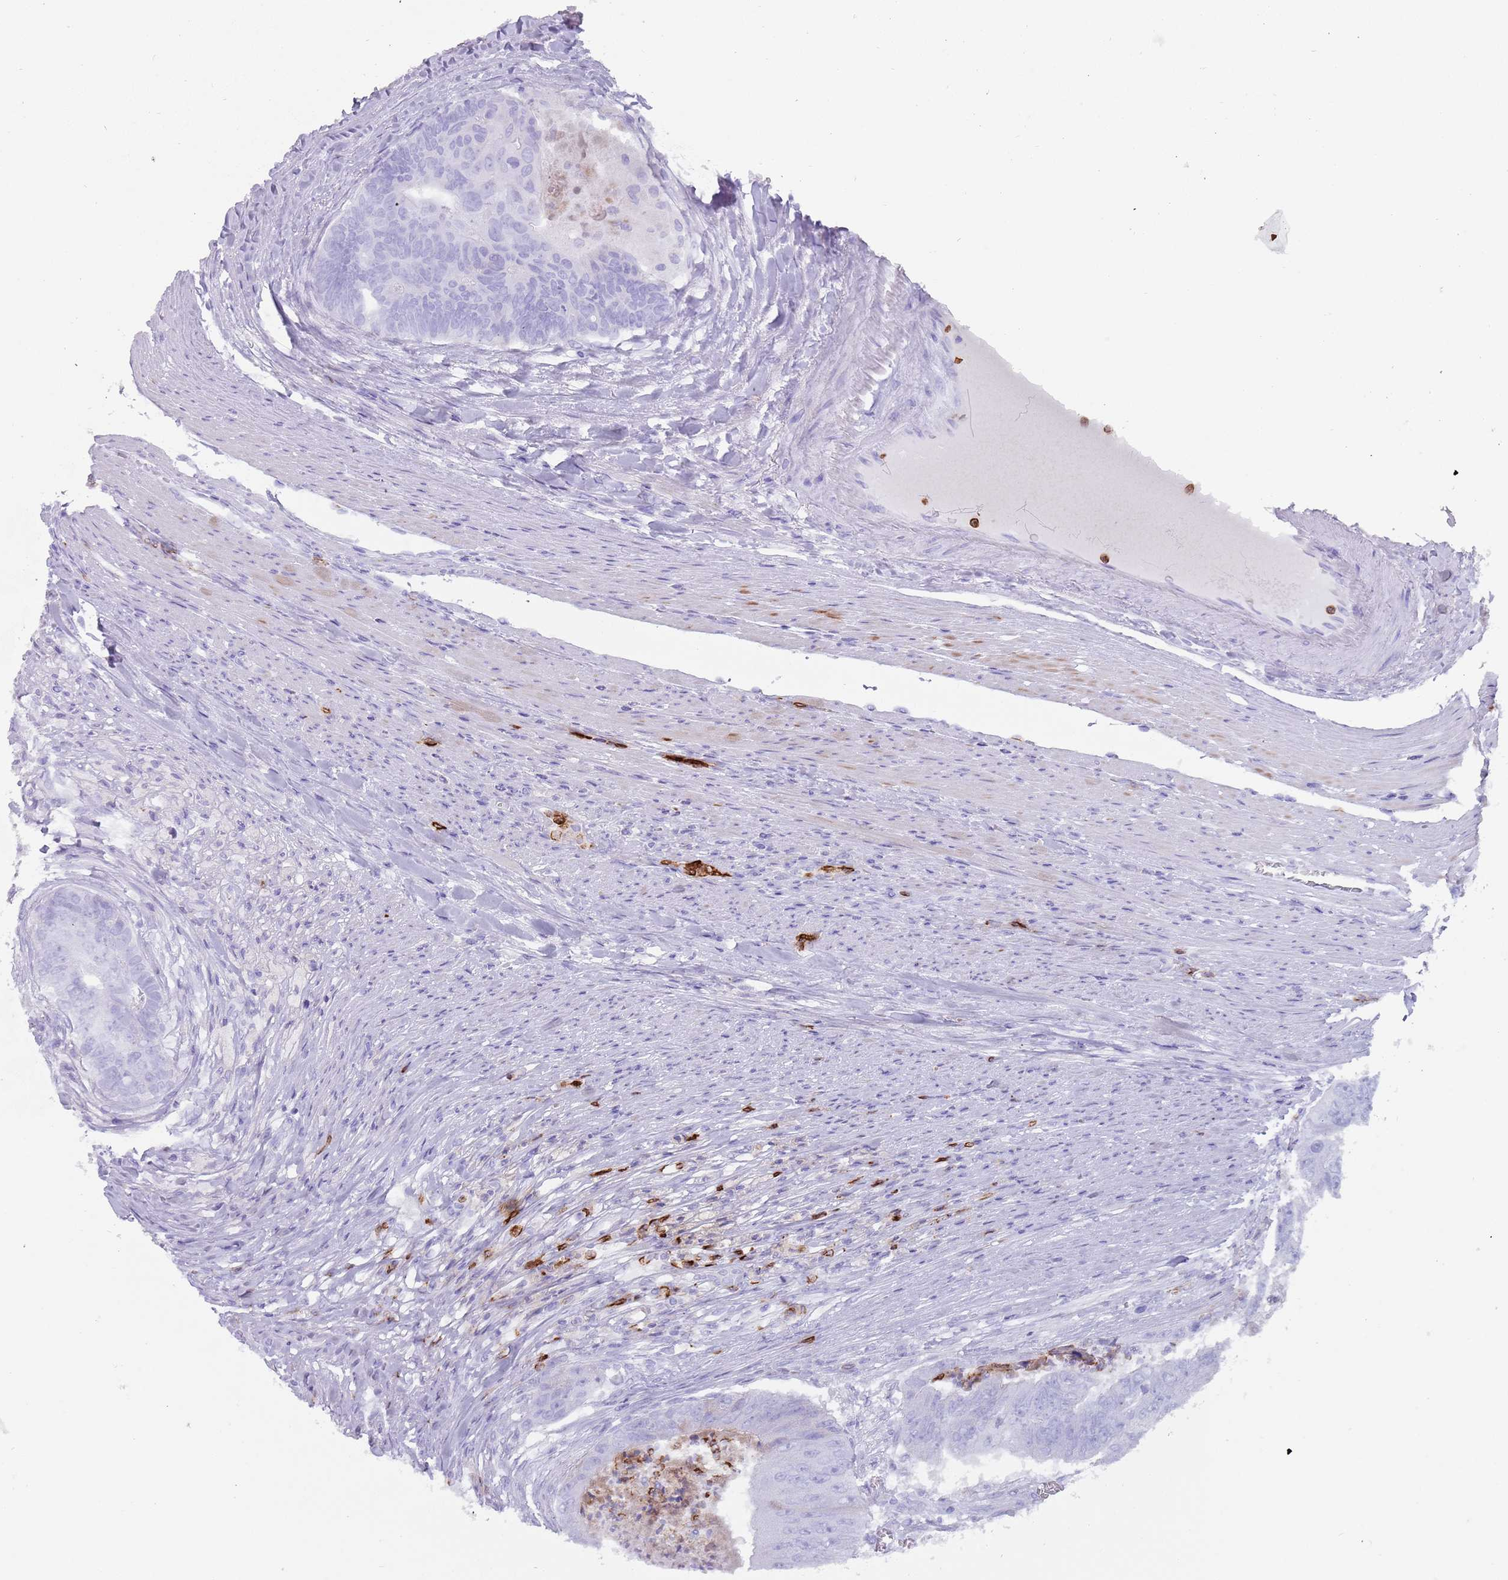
{"staining": {"intensity": "negative", "quantity": "none", "location": "none"}, "tissue": "colorectal cancer", "cell_type": "Tumor cells", "image_type": "cancer", "snomed": [{"axis": "morphology", "description": "Adenocarcinoma, NOS"}, {"axis": "topography", "description": "Colon"}], "caption": "Immunohistochemistry of human colorectal cancer shows no expression in tumor cells.", "gene": "TMEM251", "patient": {"sex": "female", "age": 67}}